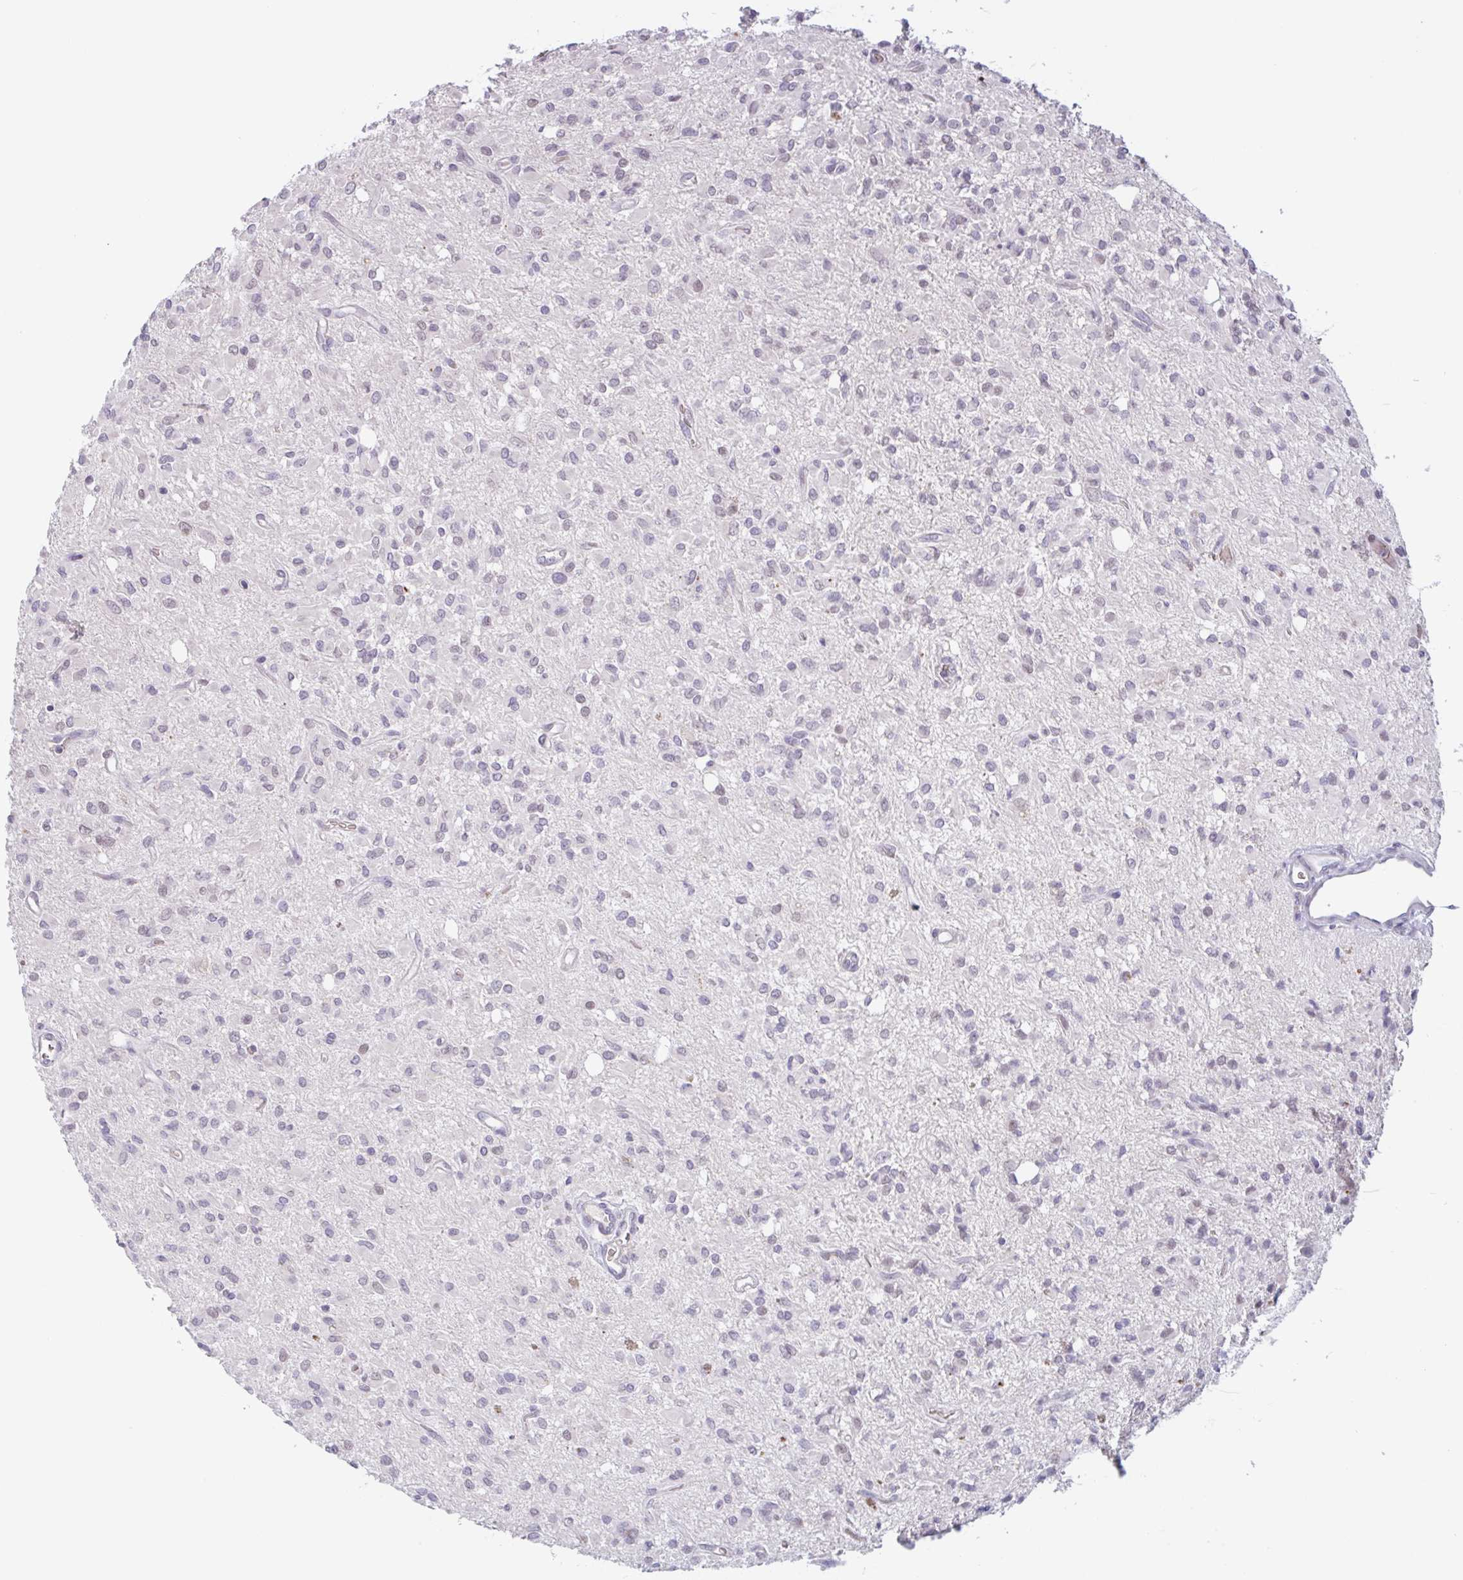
{"staining": {"intensity": "negative", "quantity": "none", "location": "none"}, "tissue": "glioma", "cell_type": "Tumor cells", "image_type": "cancer", "snomed": [{"axis": "morphology", "description": "Glioma, malignant, Low grade"}, {"axis": "topography", "description": "Brain"}], "caption": "Immunohistochemical staining of malignant glioma (low-grade) shows no significant positivity in tumor cells.", "gene": "RHAG", "patient": {"sex": "female", "age": 33}}